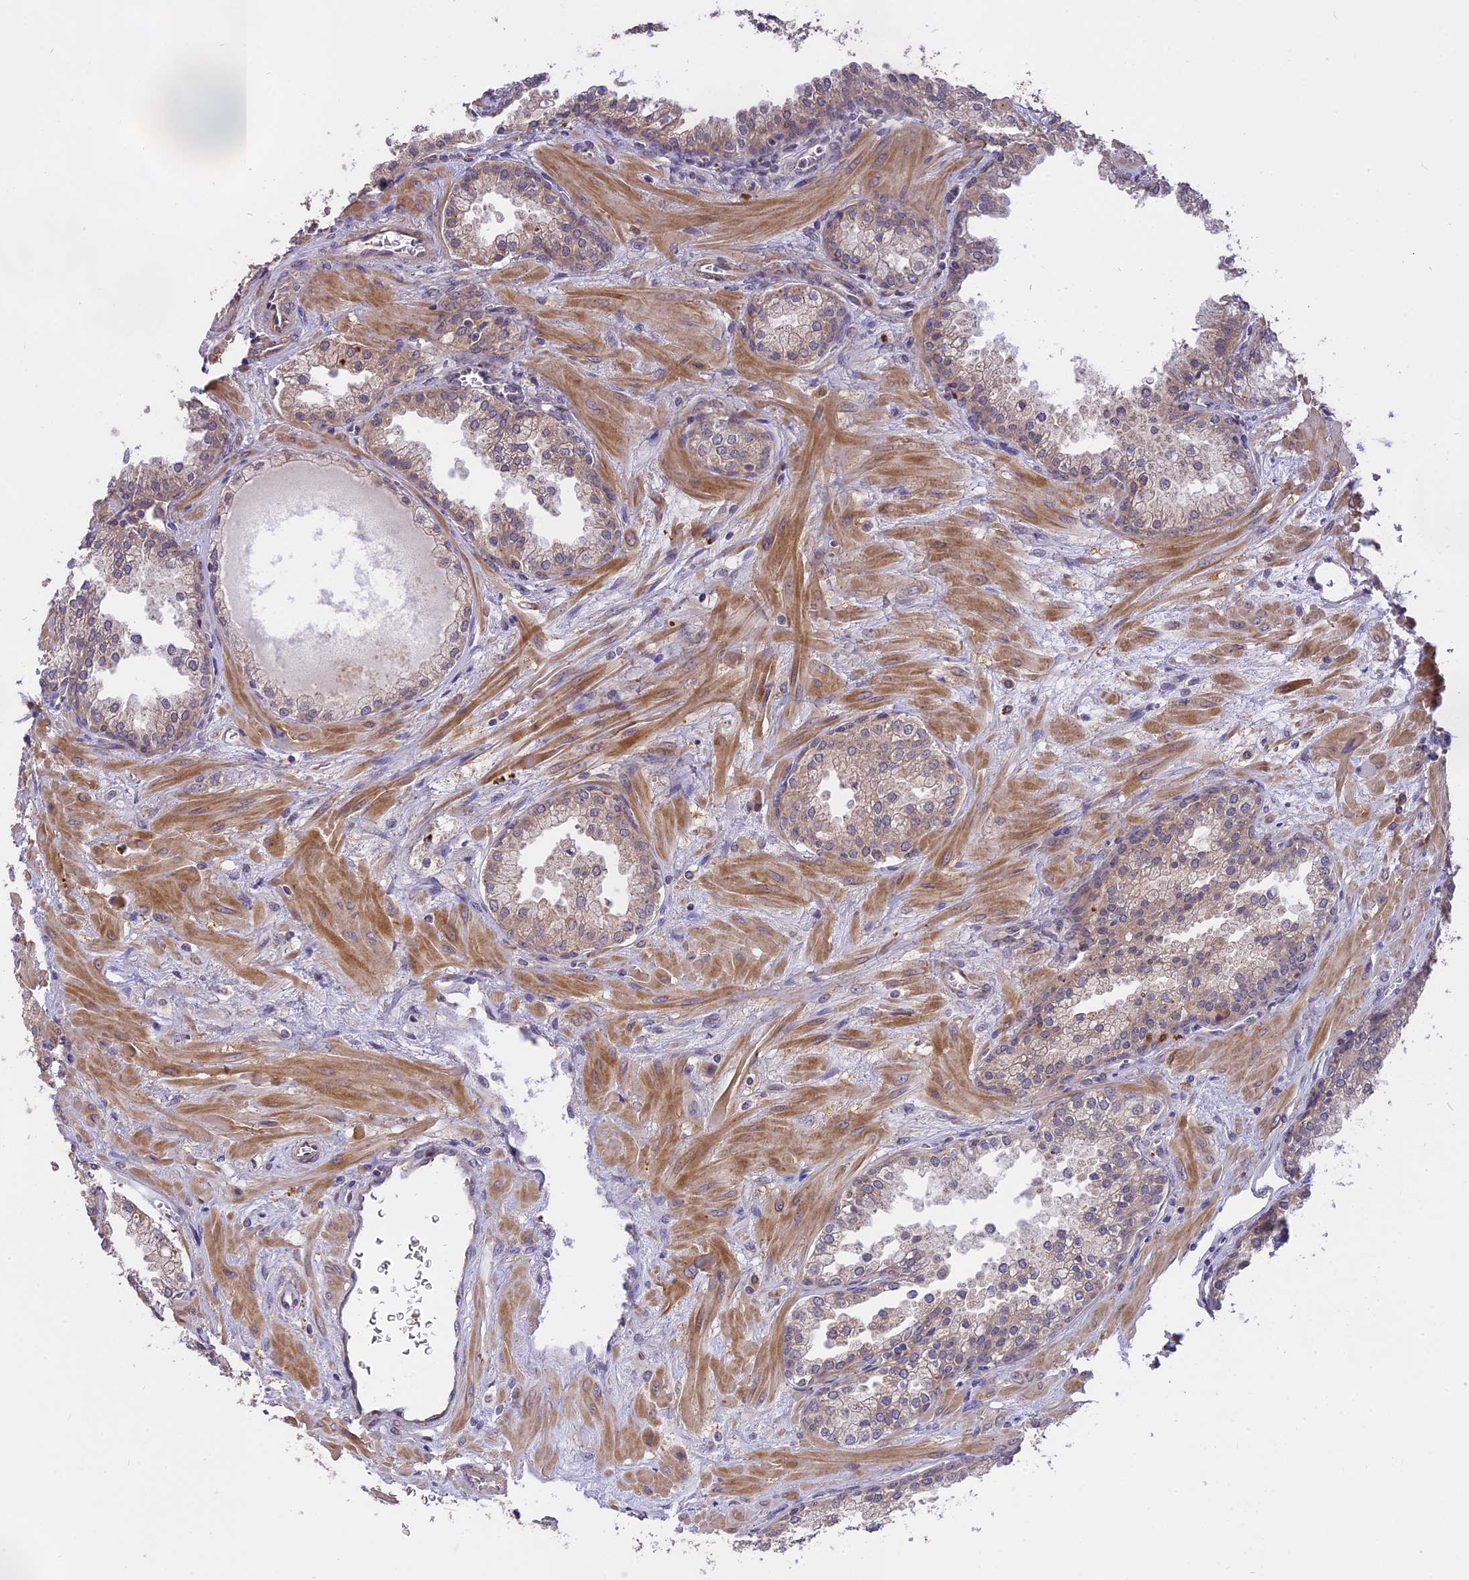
{"staining": {"intensity": "weak", "quantity": "25%-75%", "location": "cytoplasmic/membranous"}, "tissue": "prostate cancer", "cell_type": "Tumor cells", "image_type": "cancer", "snomed": [{"axis": "morphology", "description": "Adenocarcinoma, Low grade"}, {"axis": "topography", "description": "Prostate"}], "caption": "This is an image of immunohistochemistry staining of prostate cancer, which shows weak staining in the cytoplasmic/membranous of tumor cells.", "gene": "MEMO1", "patient": {"sex": "male", "age": 67}}